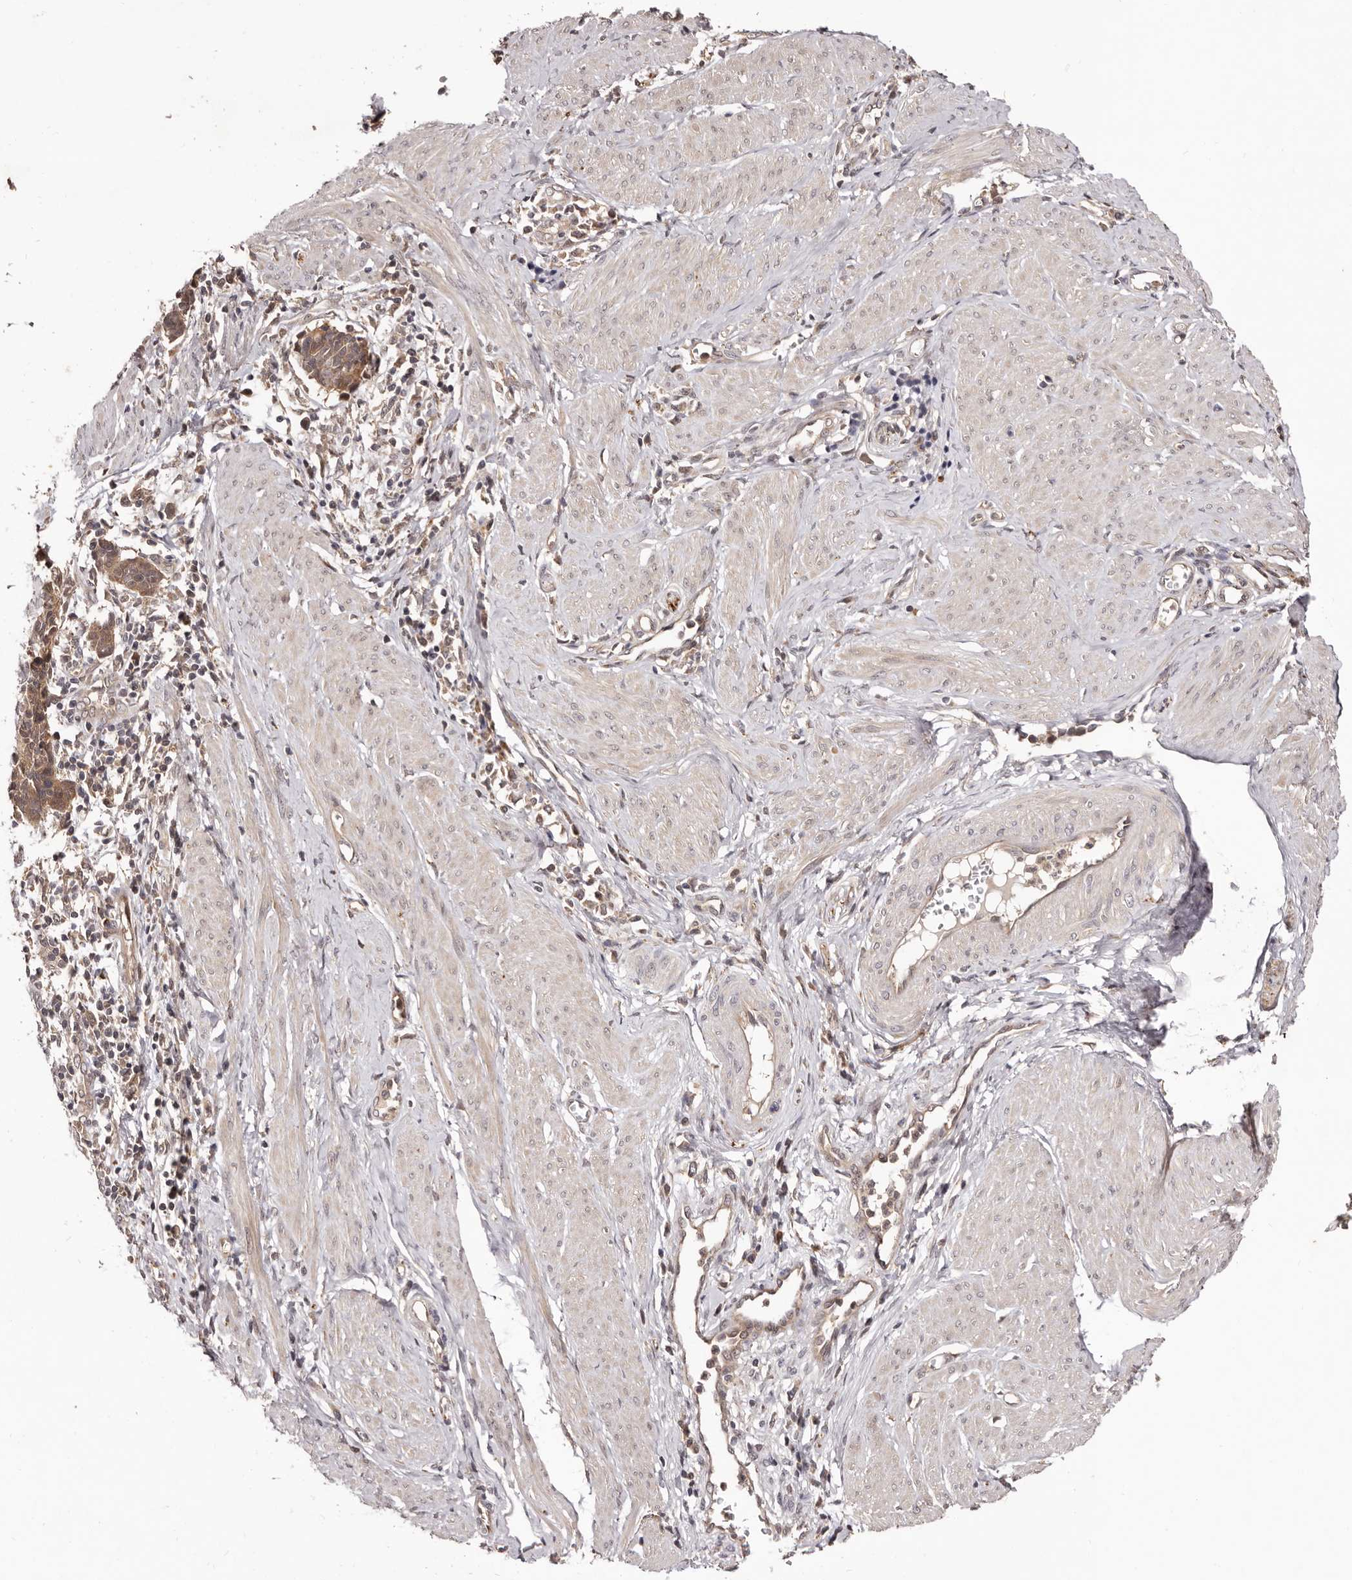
{"staining": {"intensity": "moderate", "quantity": ">75%", "location": "cytoplasmic/membranous"}, "tissue": "cervical cancer", "cell_type": "Tumor cells", "image_type": "cancer", "snomed": [{"axis": "morphology", "description": "Normal tissue, NOS"}, {"axis": "morphology", "description": "Squamous cell carcinoma, NOS"}, {"axis": "topography", "description": "Cervix"}], "caption": "Tumor cells show medium levels of moderate cytoplasmic/membranous positivity in approximately >75% of cells in cervical cancer.", "gene": "MDP1", "patient": {"sex": "female", "age": 35}}